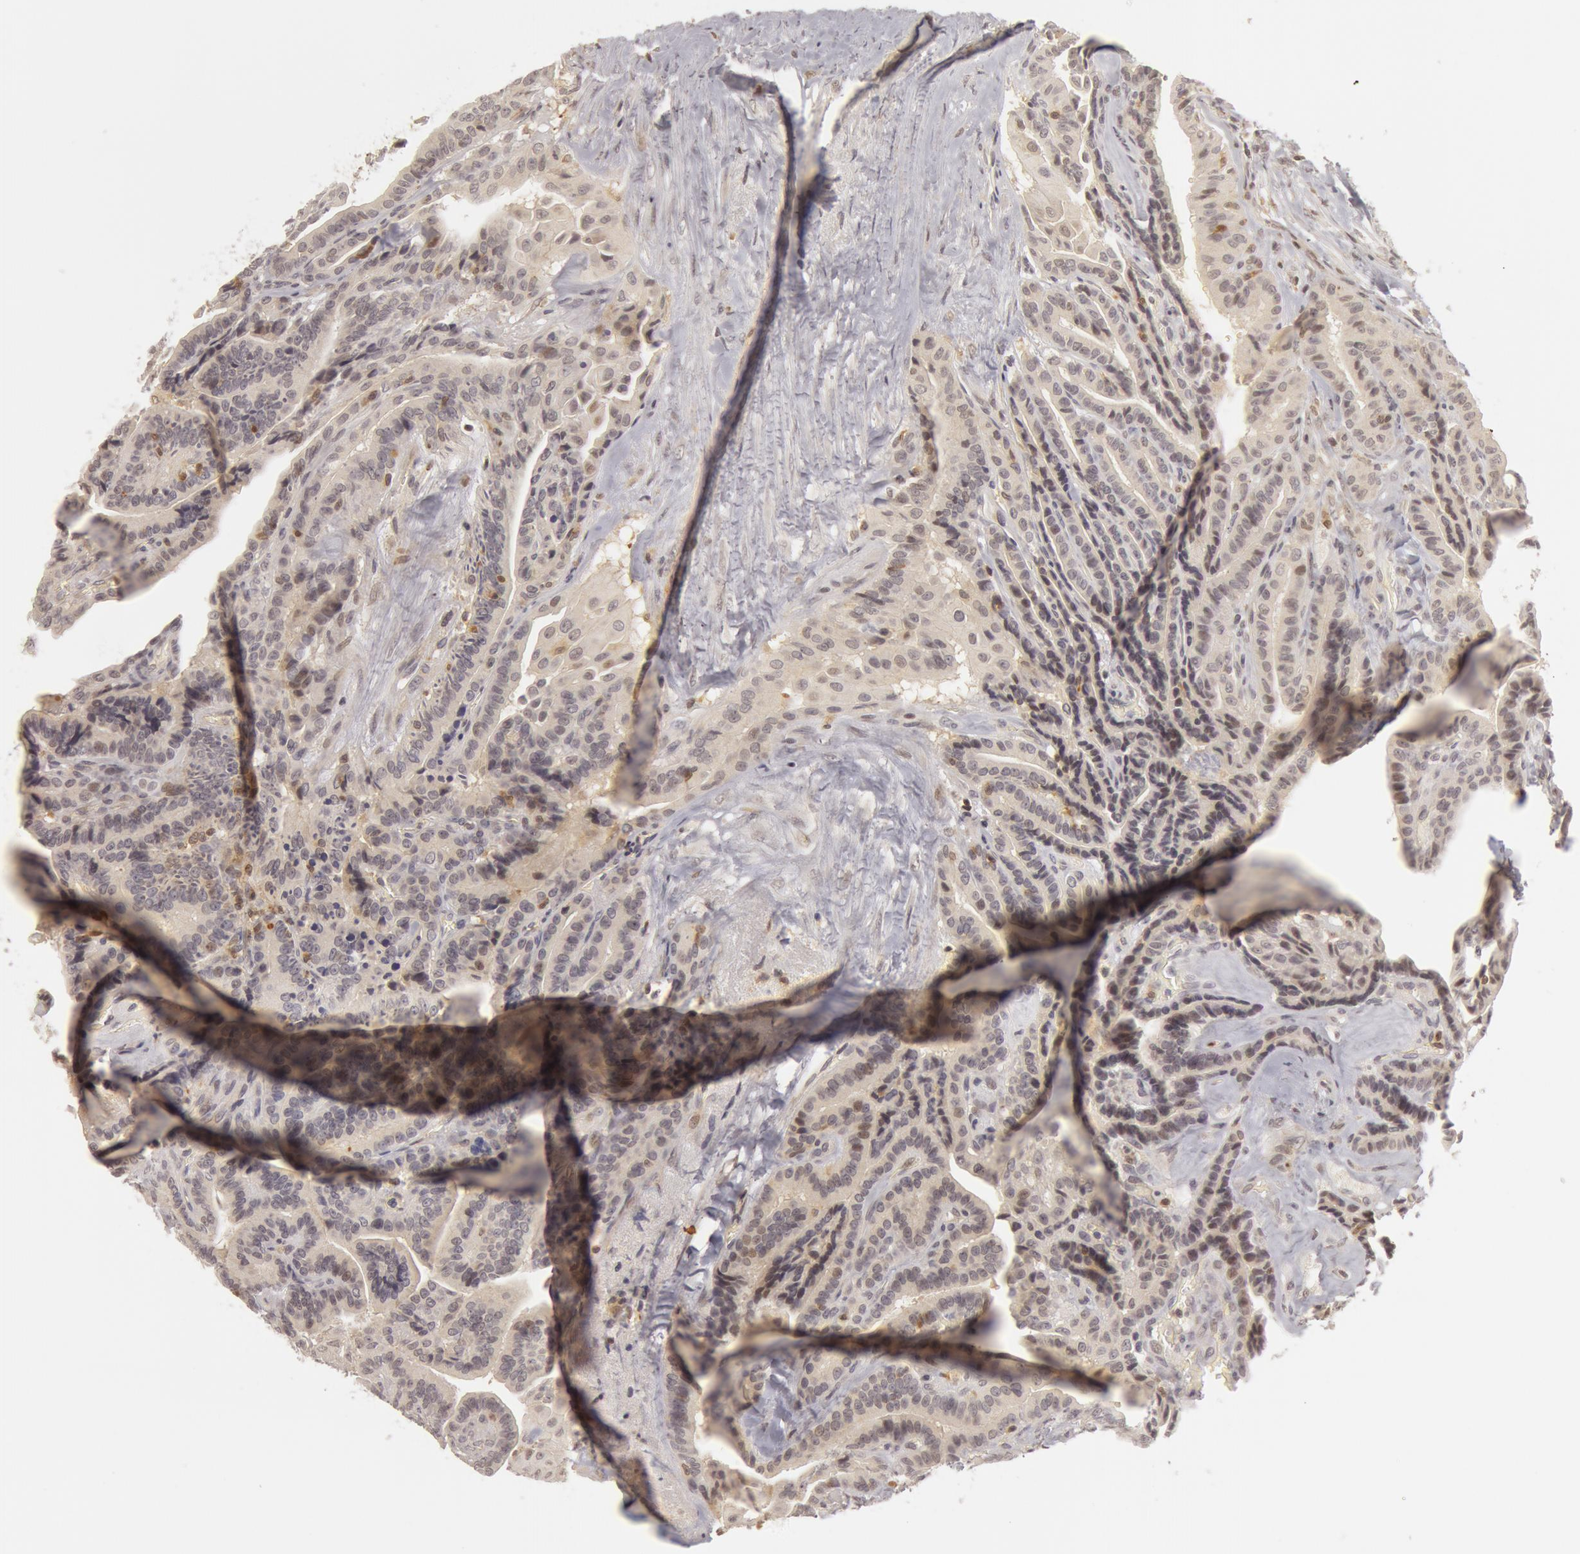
{"staining": {"intensity": "negative", "quantity": "none", "location": "none"}, "tissue": "thyroid cancer", "cell_type": "Tumor cells", "image_type": "cancer", "snomed": [{"axis": "morphology", "description": "Papillary adenocarcinoma, NOS"}, {"axis": "topography", "description": "Thyroid gland"}], "caption": "There is no significant staining in tumor cells of papillary adenocarcinoma (thyroid).", "gene": "OASL", "patient": {"sex": "male", "age": 87}}